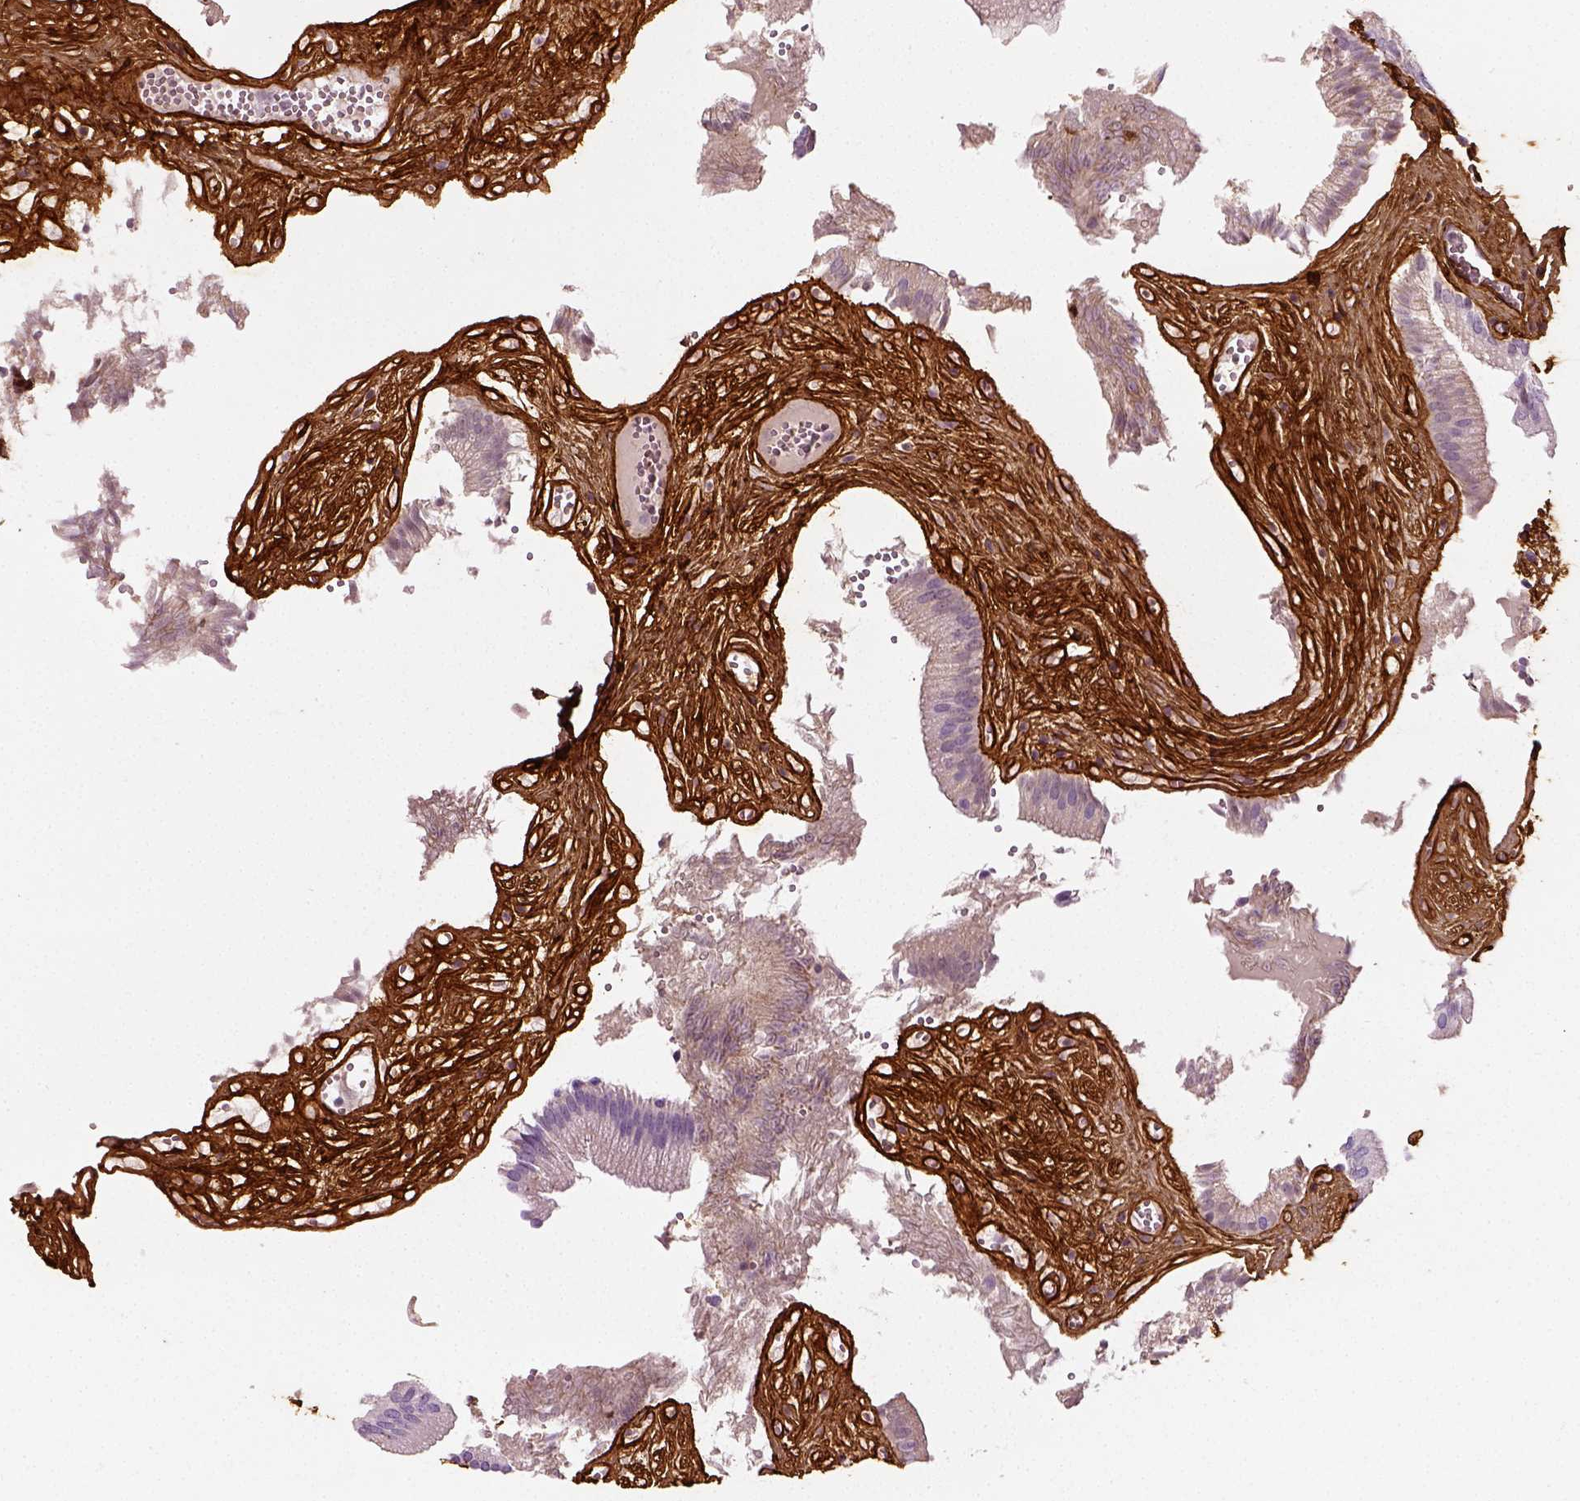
{"staining": {"intensity": "negative", "quantity": "none", "location": "none"}, "tissue": "gallbladder", "cell_type": "Glandular cells", "image_type": "normal", "snomed": [{"axis": "morphology", "description": "Normal tissue, NOS"}, {"axis": "topography", "description": "Gallbladder"}, {"axis": "topography", "description": "Peripheral nerve tissue"}], "caption": "This photomicrograph is of normal gallbladder stained with IHC to label a protein in brown with the nuclei are counter-stained blue. There is no positivity in glandular cells.", "gene": "COL6A2", "patient": {"sex": "male", "age": 17}}